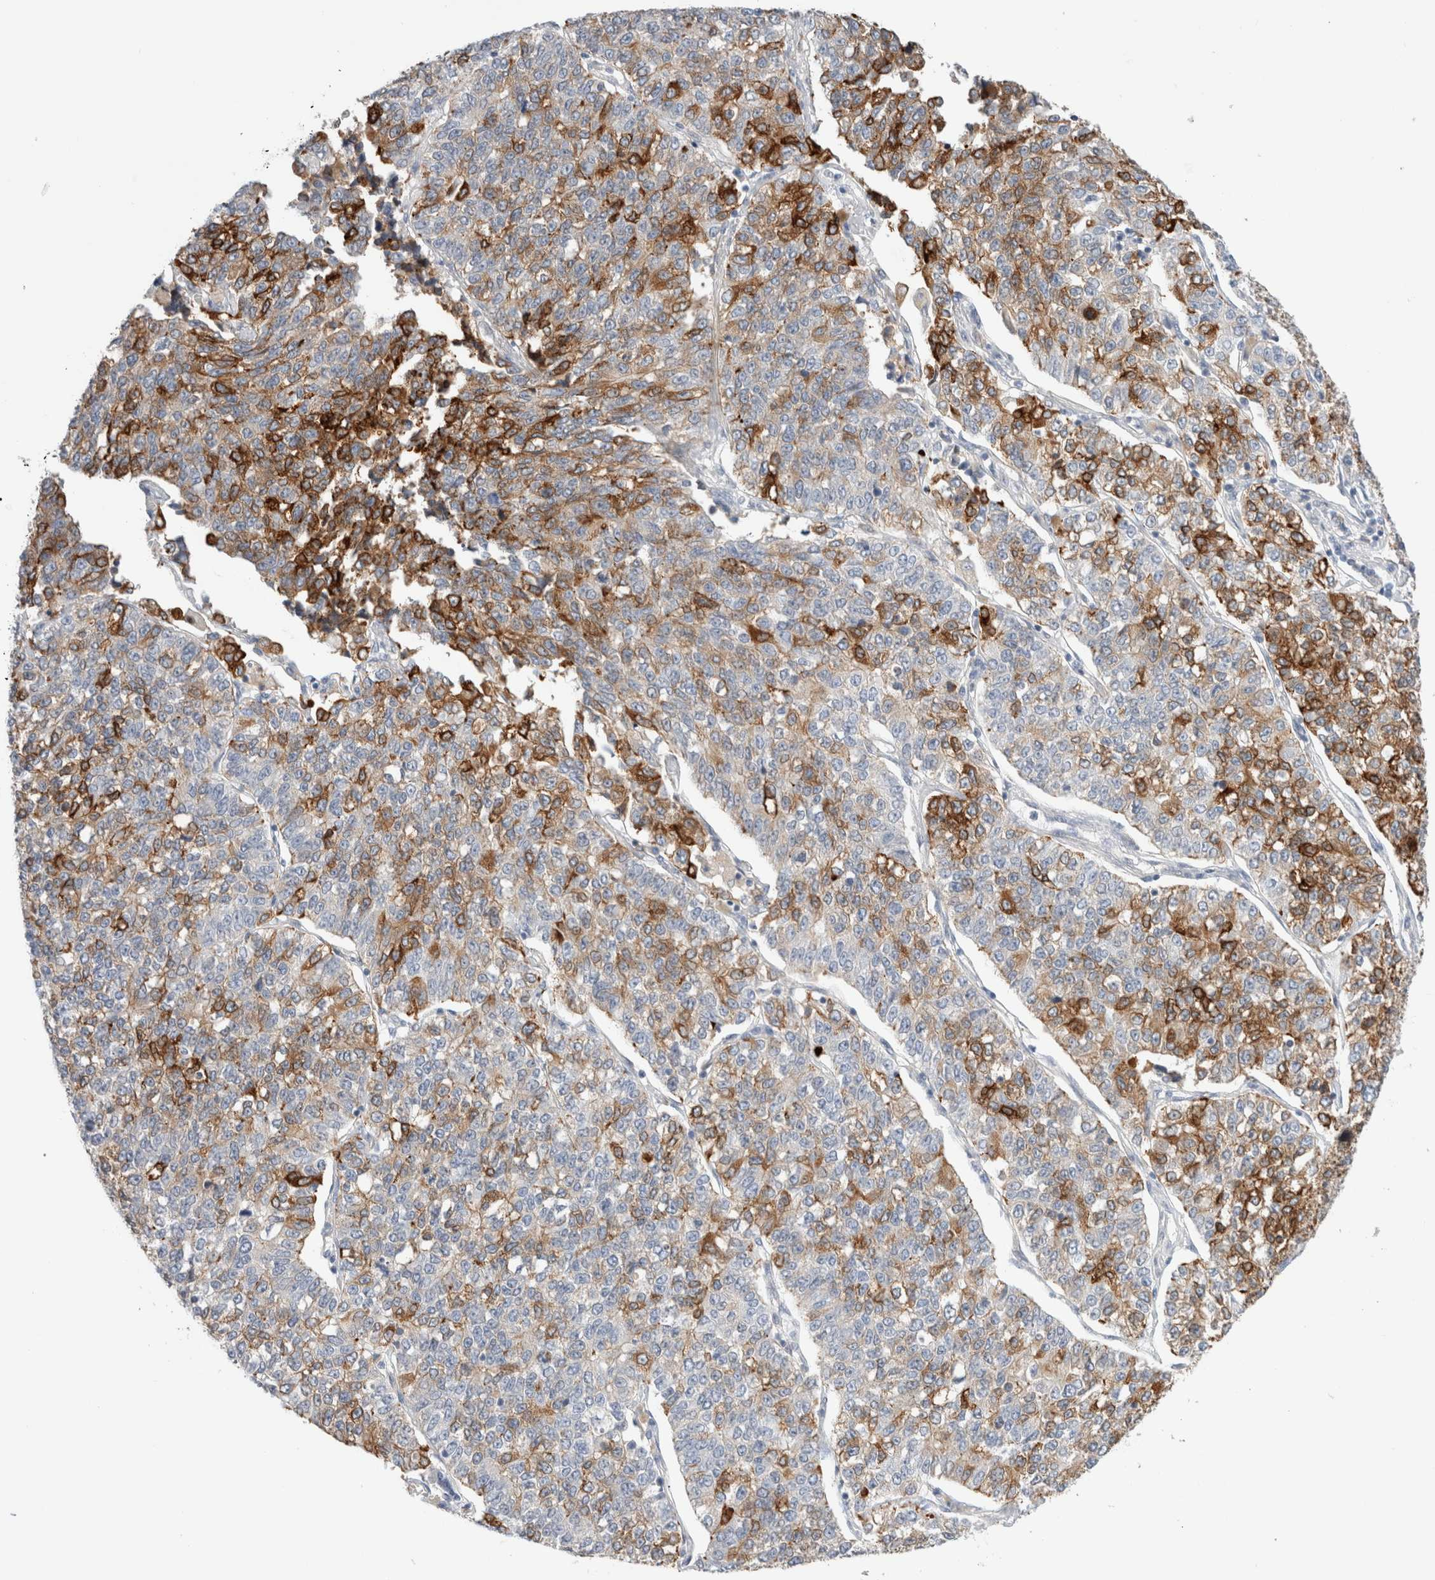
{"staining": {"intensity": "moderate", "quantity": "25%-75%", "location": "cytoplasmic/membranous"}, "tissue": "lung cancer", "cell_type": "Tumor cells", "image_type": "cancer", "snomed": [{"axis": "morphology", "description": "Adenocarcinoma, NOS"}, {"axis": "topography", "description": "Lung"}], "caption": "Lung cancer tissue demonstrates moderate cytoplasmic/membranous positivity in about 25%-75% of tumor cells Nuclei are stained in blue.", "gene": "SDR16C5", "patient": {"sex": "male", "age": 49}}